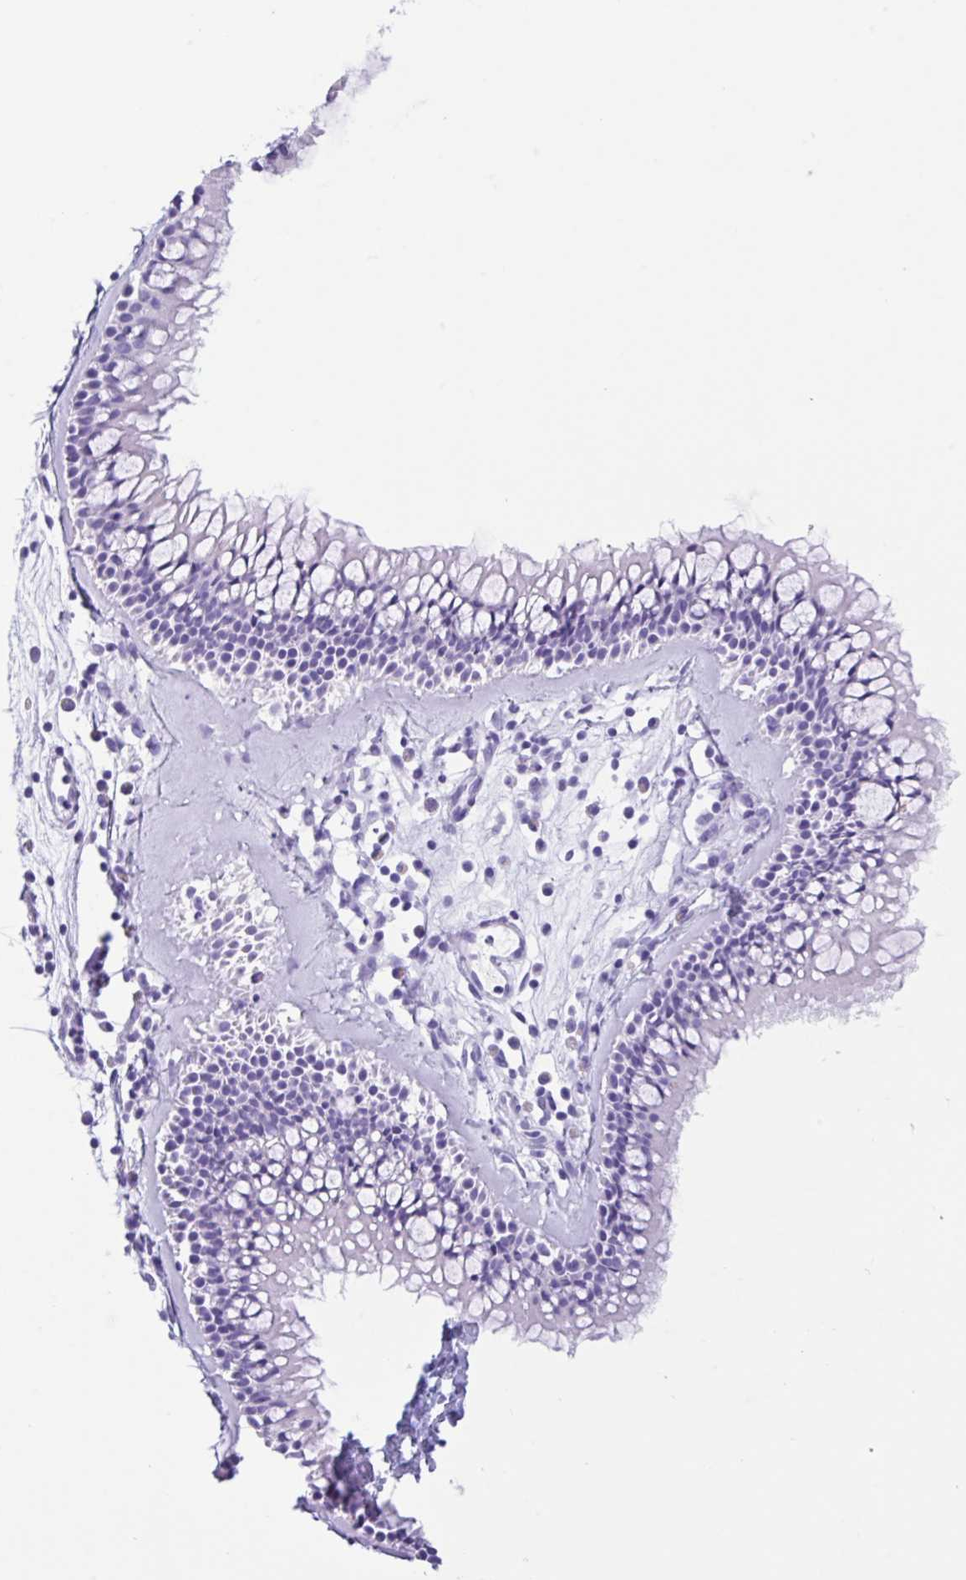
{"staining": {"intensity": "negative", "quantity": "none", "location": "none"}, "tissue": "nasopharynx", "cell_type": "Respiratory epithelial cells", "image_type": "normal", "snomed": [{"axis": "morphology", "description": "Normal tissue, NOS"}, {"axis": "topography", "description": "Nasopharynx"}], "caption": "Immunohistochemistry image of benign human nasopharynx stained for a protein (brown), which demonstrates no staining in respiratory epithelial cells. (Brightfield microscopy of DAB (3,3'-diaminobenzidine) immunohistochemistry (IHC) at high magnification).", "gene": "CPA1", "patient": {"sex": "female", "age": 39}}